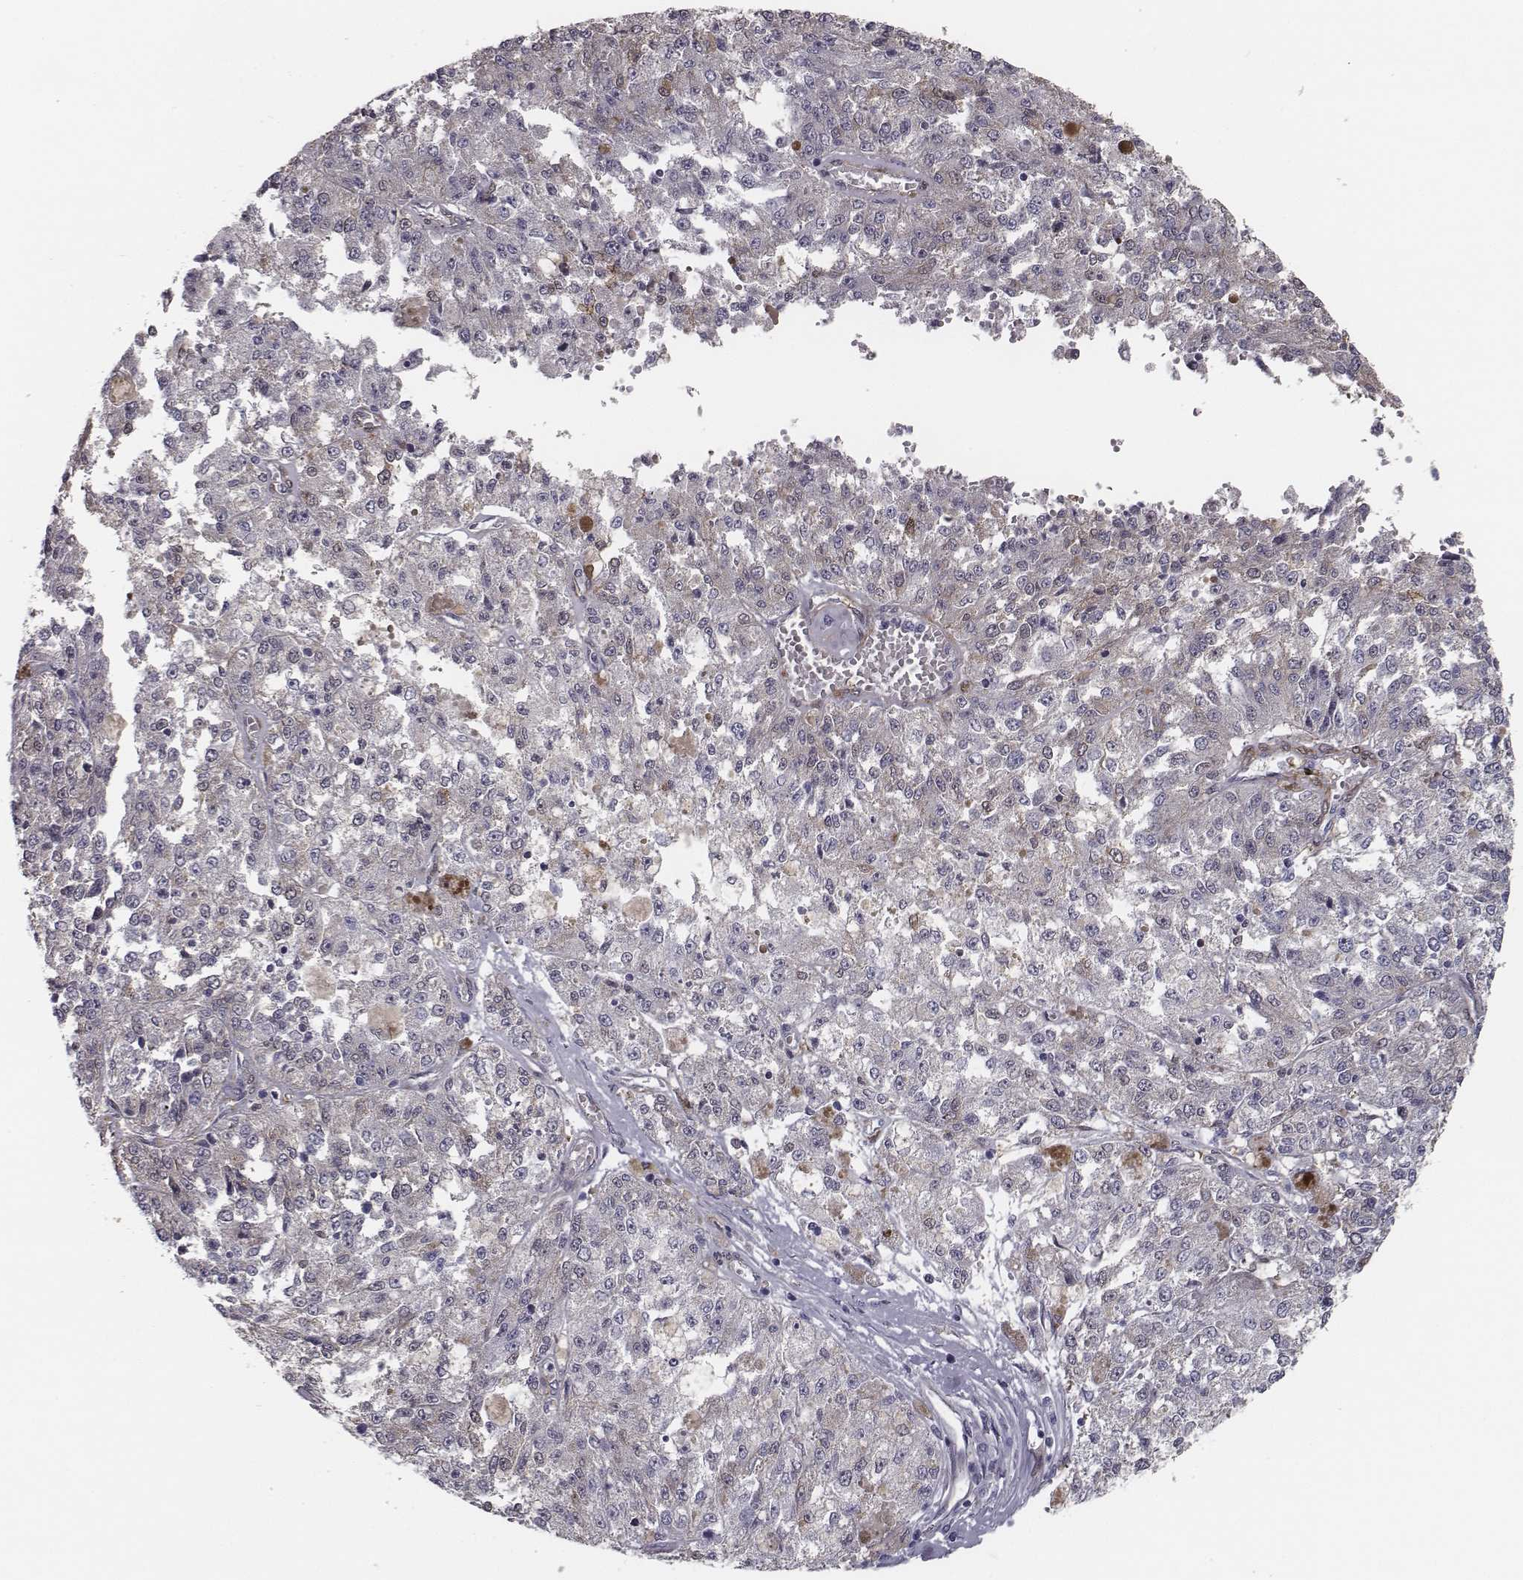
{"staining": {"intensity": "negative", "quantity": "none", "location": "none"}, "tissue": "melanoma", "cell_type": "Tumor cells", "image_type": "cancer", "snomed": [{"axis": "morphology", "description": "Malignant melanoma, Metastatic site"}, {"axis": "topography", "description": "Lymph node"}], "caption": "This is a histopathology image of immunohistochemistry staining of melanoma, which shows no expression in tumor cells.", "gene": "ISYNA1", "patient": {"sex": "female", "age": 64}}